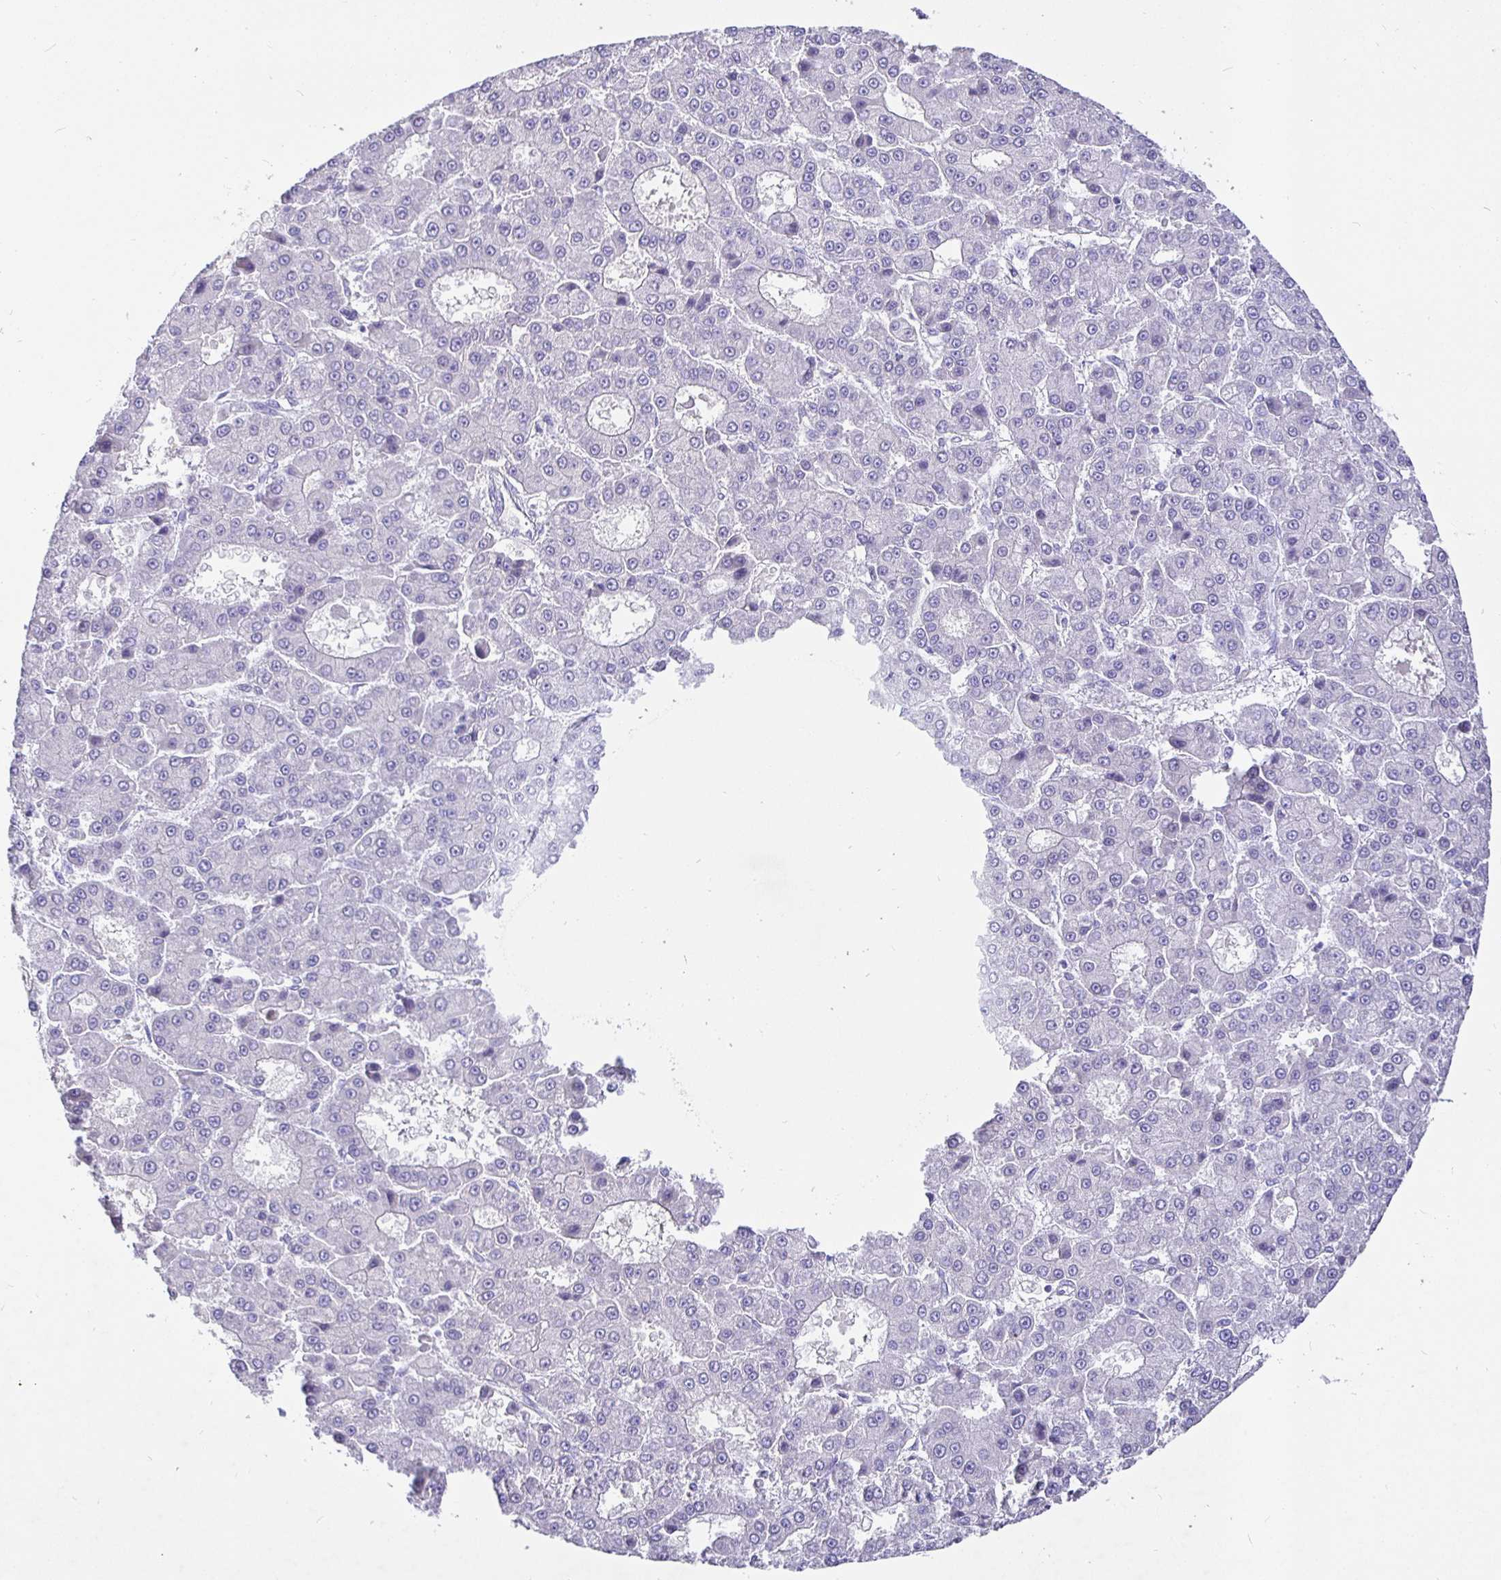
{"staining": {"intensity": "negative", "quantity": "none", "location": "none"}, "tissue": "liver cancer", "cell_type": "Tumor cells", "image_type": "cancer", "snomed": [{"axis": "morphology", "description": "Carcinoma, Hepatocellular, NOS"}, {"axis": "topography", "description": "Liver"}], "caption": "Tumor cells show no significant protein expression in liver cancer.", "gene": "TPTE", "patient": {"sex": "male", "age": 70}}